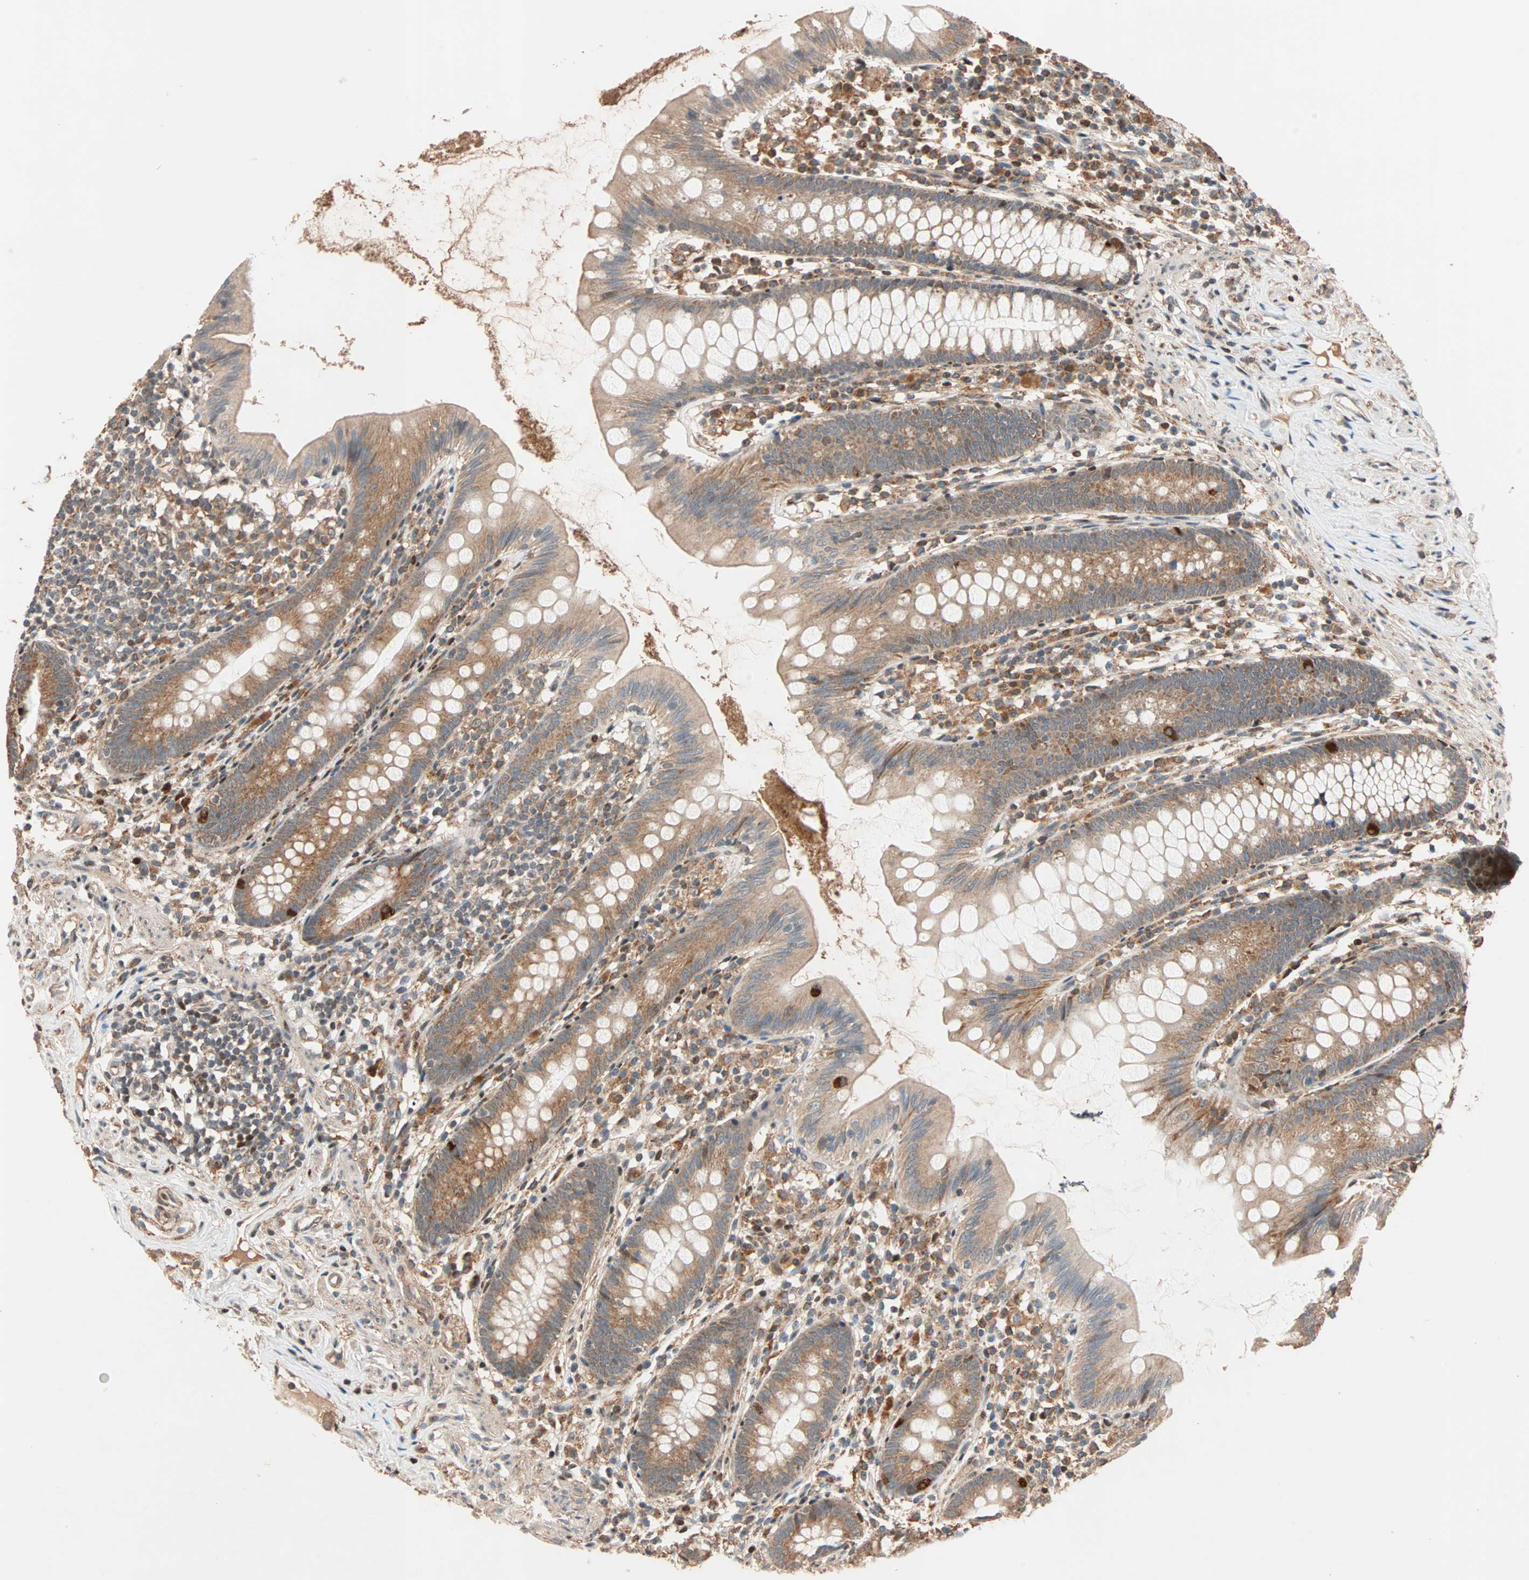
{"staining": {"intensity": "moderate", "quantity": ">75%", "location": "cytoplasmic/membranous"}, "tissue": "appendix", "cell_type": "Glandular cells", "image_type": "normal", "snomed": [{"axis": "morphology", "description": "Normal tissue, NOS"}, {"axis": "topography", "description": "Appendix"}], "caption": "Glandular cells demonstrate moderate cytoplasmic/membranous staining in about >75% of cells in unremarkable appendix.", "gene": "HECW1", "patient": {"sex": "male", "age": 52}}